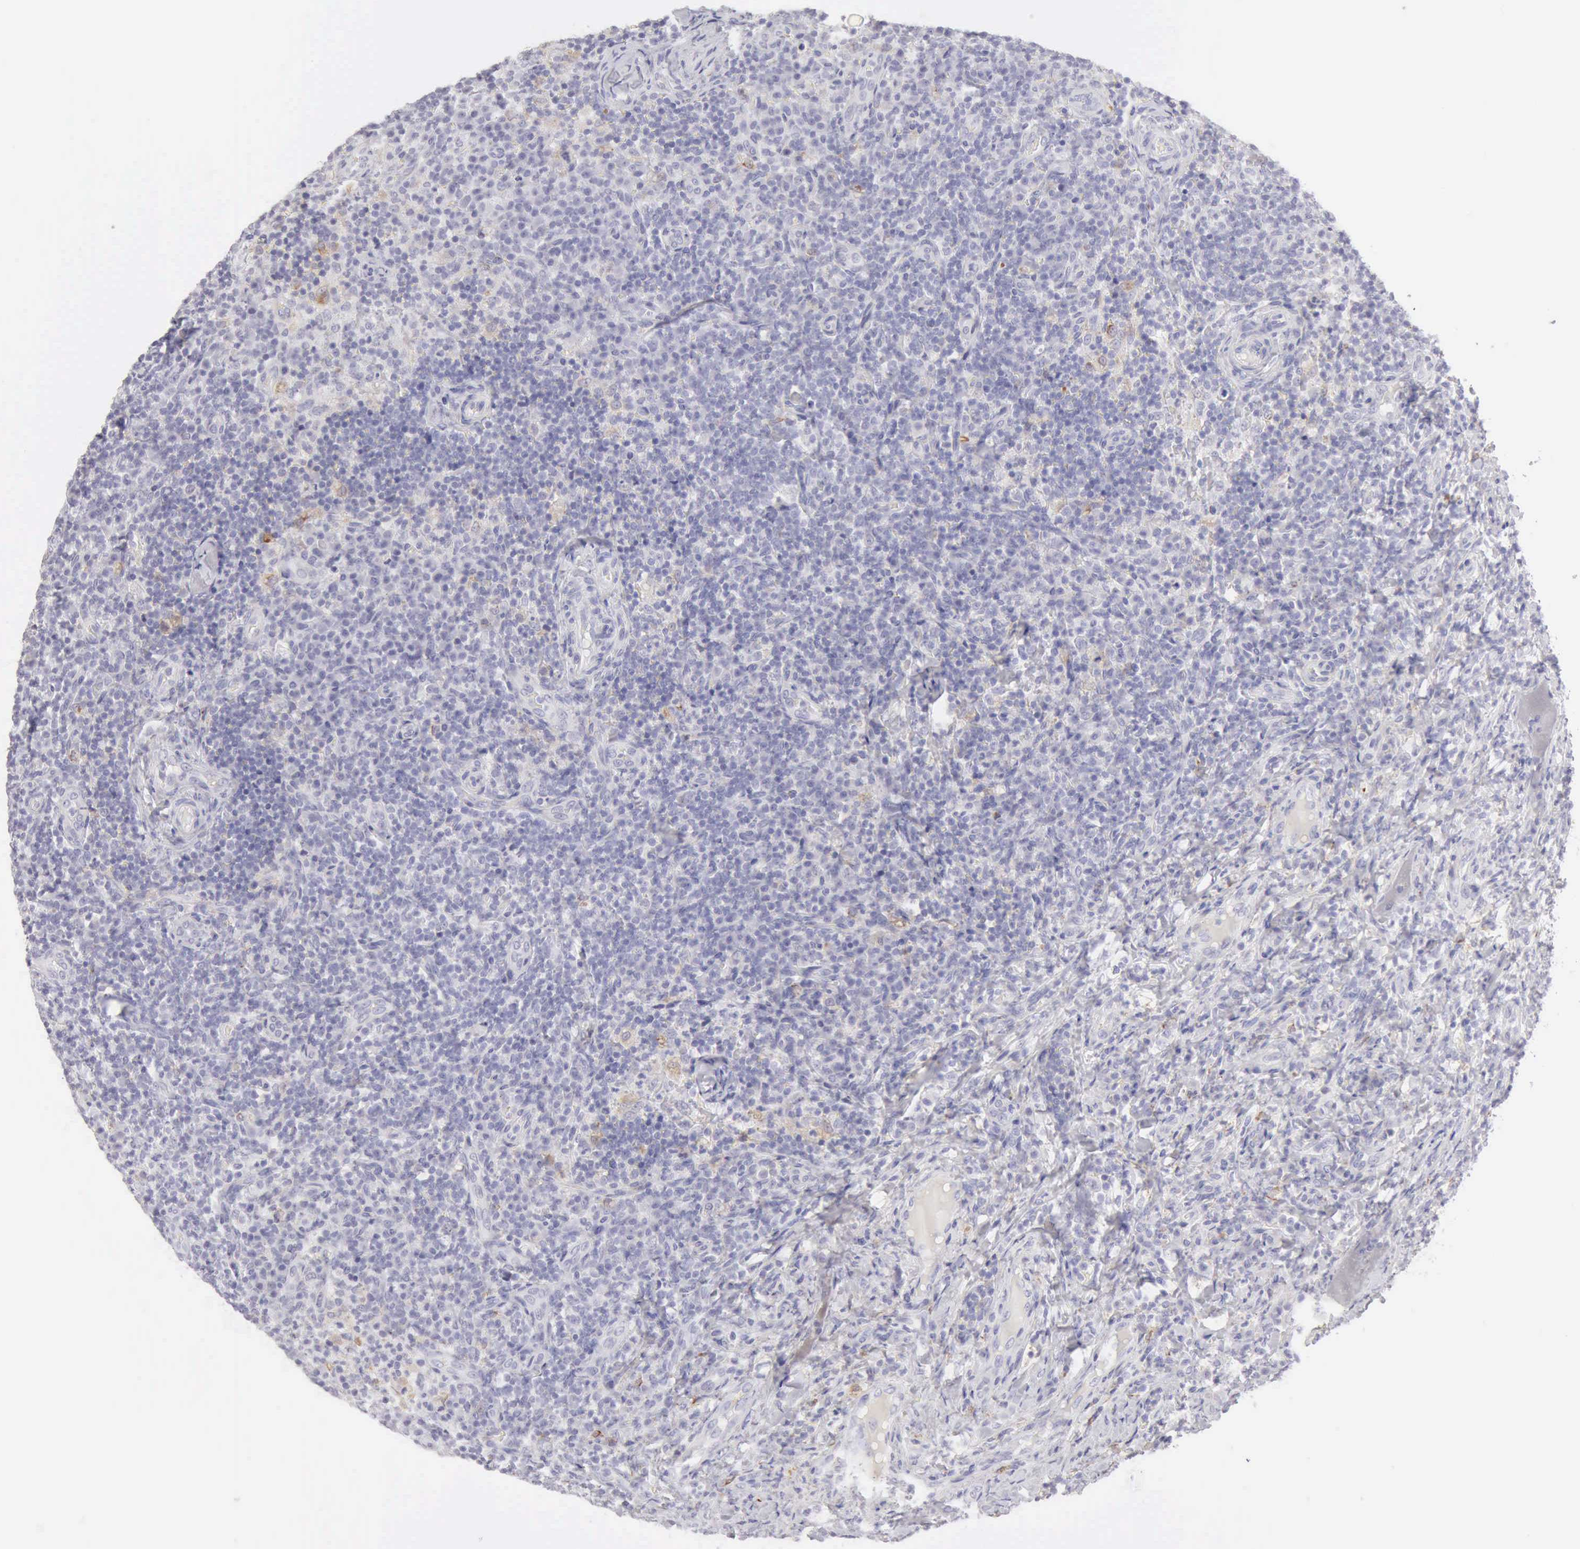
{"staining": {"intensity": "negative", "quantity": "none", "location": "none"}, "tissue": "lymph node", "cell_type": "Germinal center cells", "image_type": "normal", "snomed": [{"axis": "morphology", "description": "Normal tissue, NOS"}, {"axis": "morphology", "description": "Inflammation, NOS"}, {"axis": "topography", "description": "Lymph node"}], "caption": "A histopathology image of human lymph node is negative for staining in germinal center cells. (DAB immunohistochemistry visualized using brightfield microscopy, high magnification).", "gene": "RNASE1", "patient": {"sex": "male", "age": 46}}